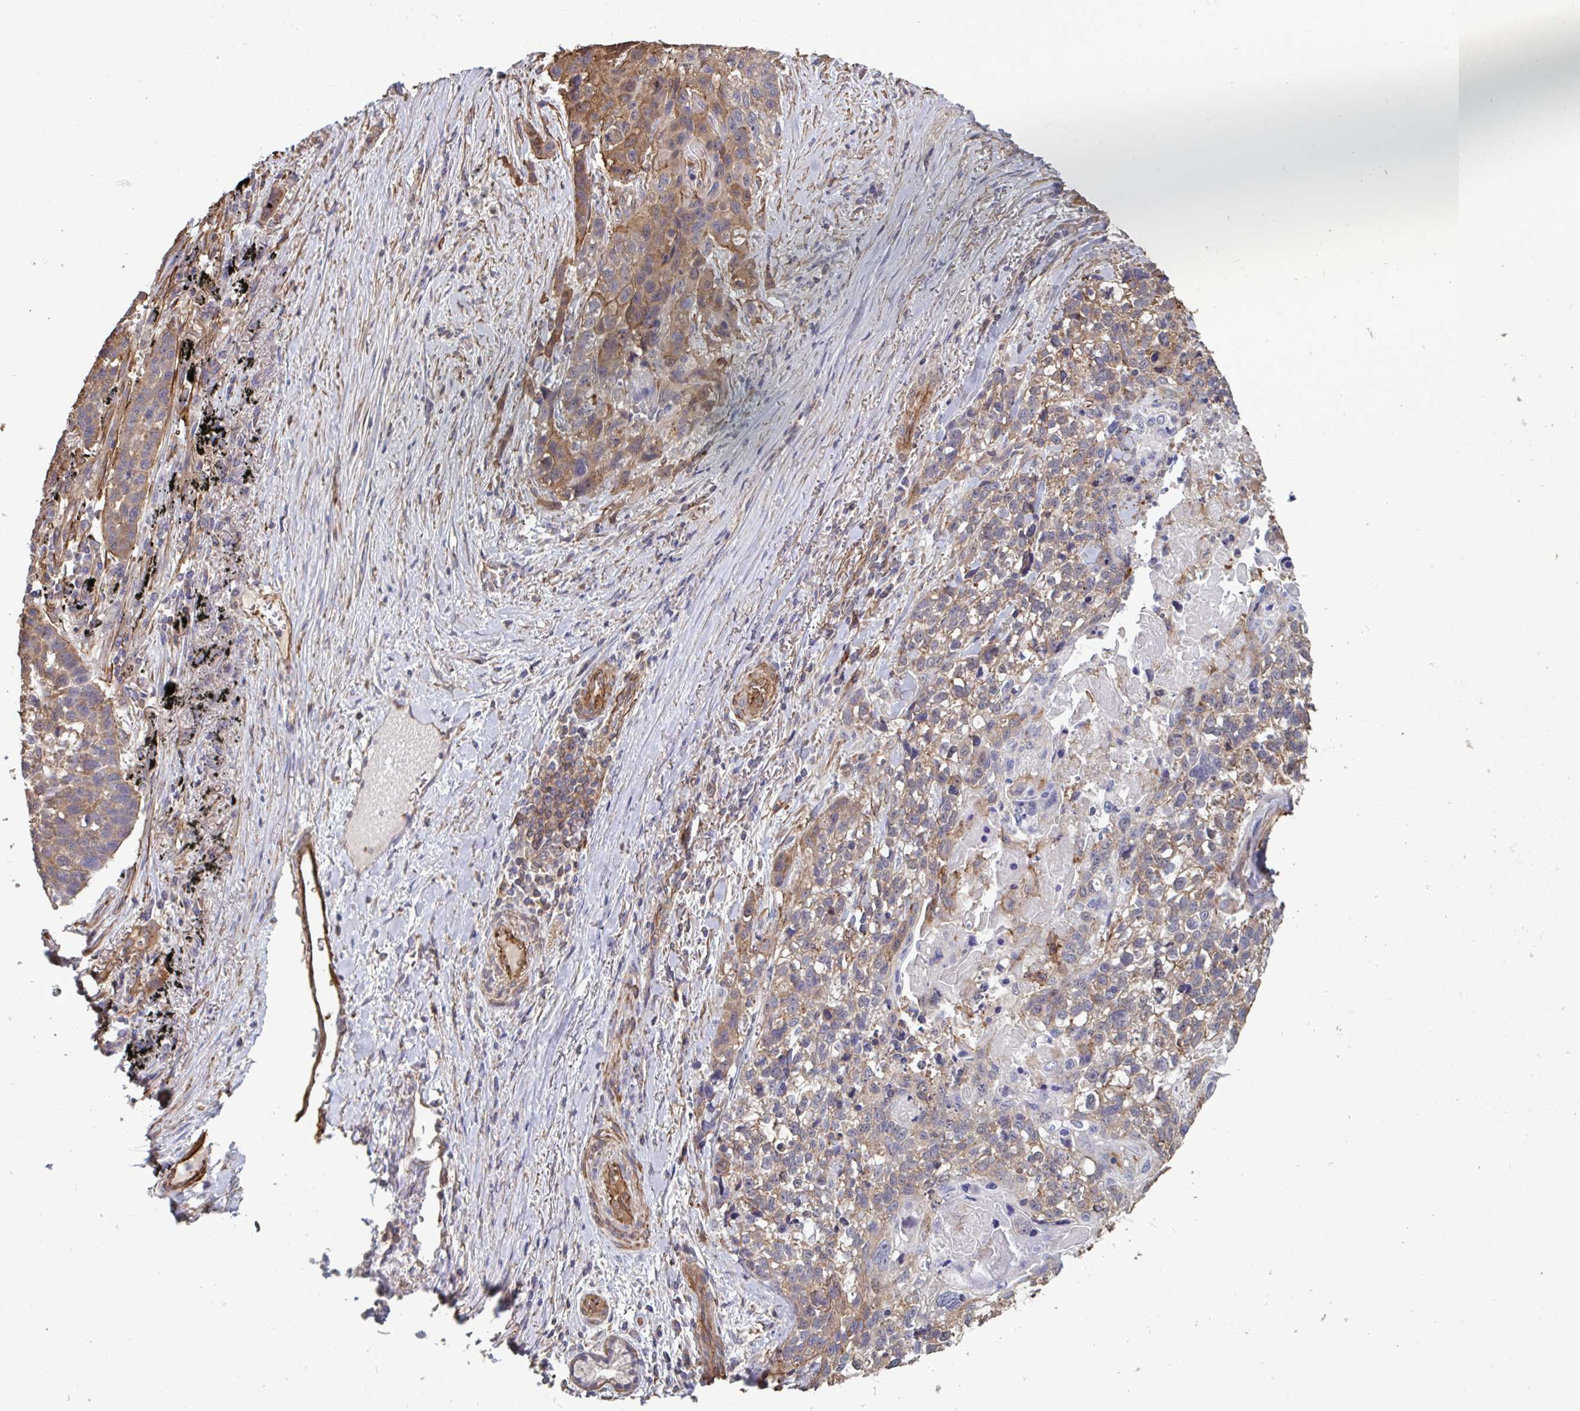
{"staining": {"intensity": "weak", "quantity": "25%-75%", "location": "cytoplasmic/membranous"}, "tissue": "lung cancer", "cell_type": "Tumor cells", "image_type": "cancer", "snomed": [{"axis": "morphology", "description": "Squamous cell carcinoma, NOS"}, {"axis": "topography", "description": "Lung"}], "caption": "Weak cytoplasmic/membranous protein staining is appreciated in about 25%-75% of tumor cells in lung cancer (squamous cell carcinoma).", "gene": "ISCU", "patient": {"sex": "male", "age": 74}}